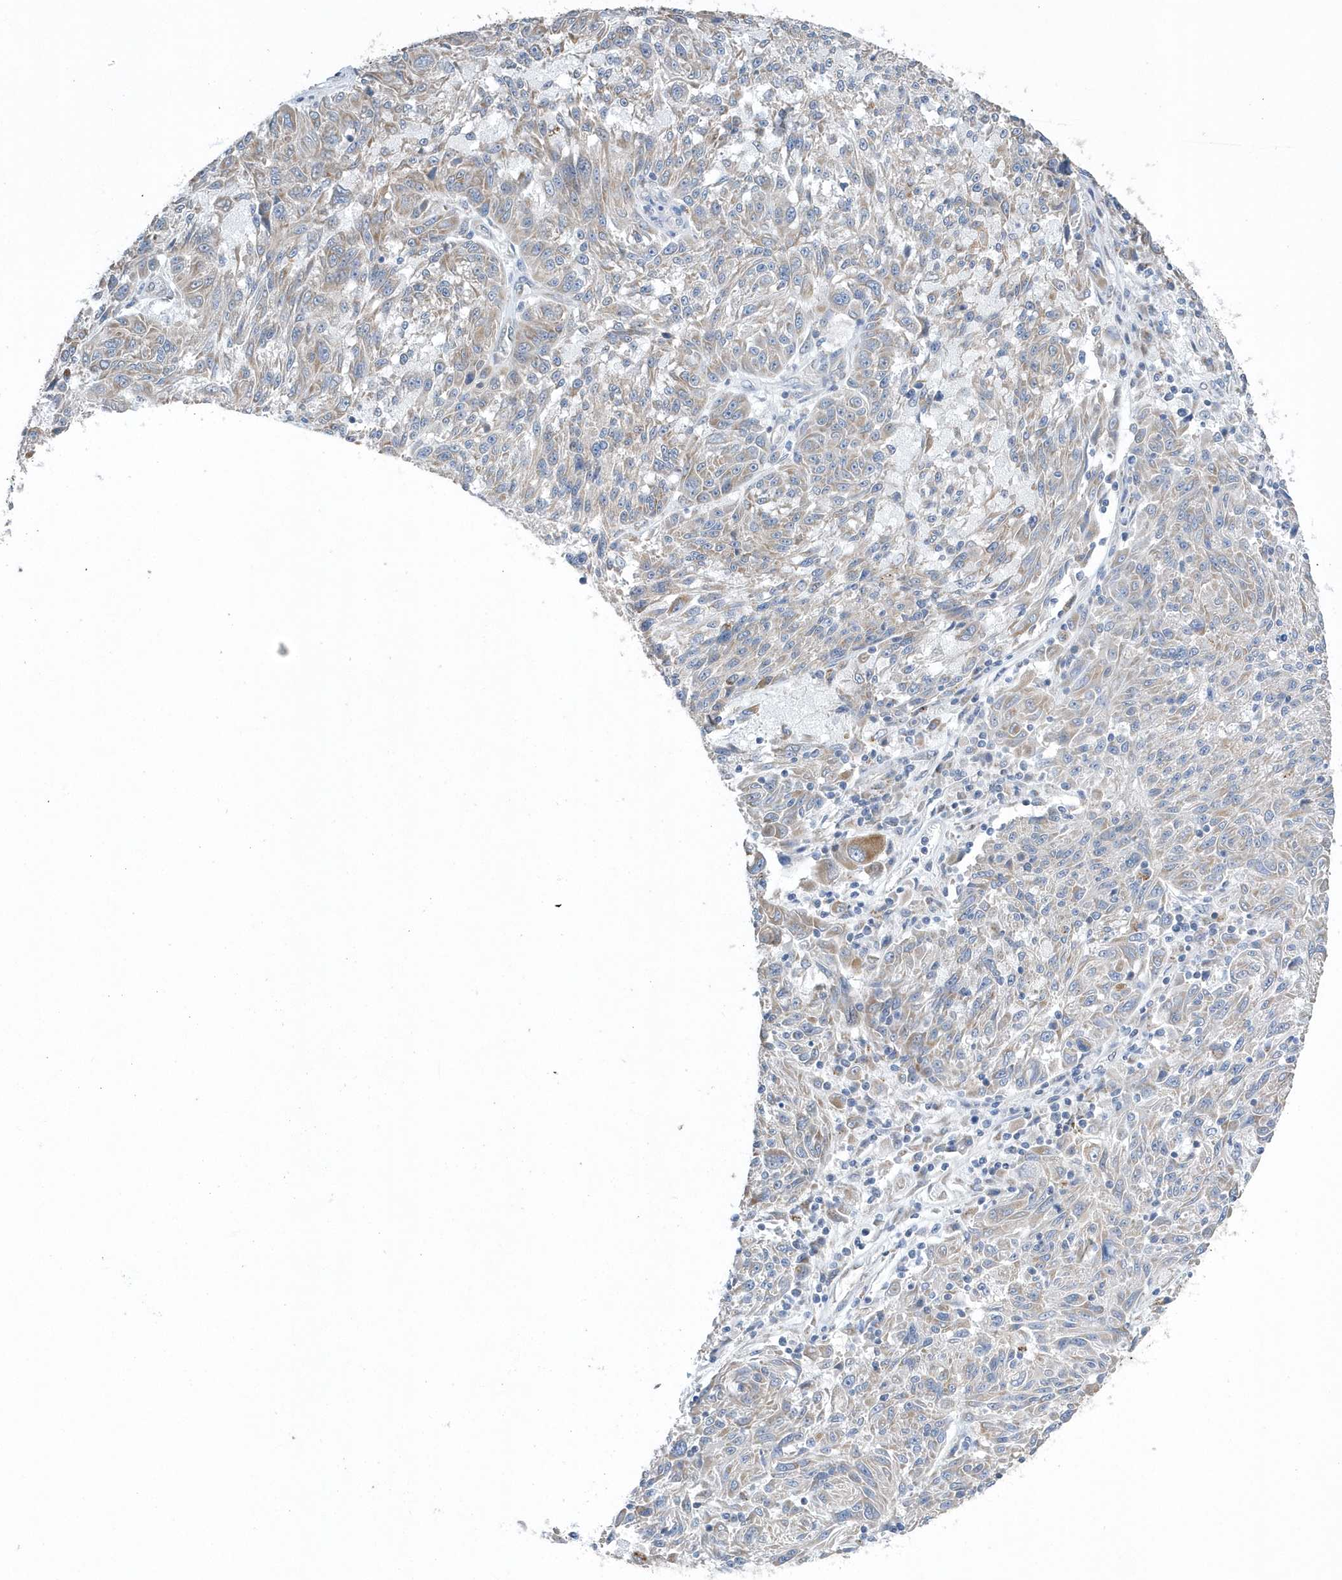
{"staining": {"intensity": "weak", "quantity": "25%-75%", "location": "cytoplasmic/membranous"}, "tissue": "melanoma", "cell_type": "Tumor cells", "image_type": "cancer", "snomed": [{"axis": "morphology", "description": "Malignant melanoma, NOS"}, {"axis": "topography", "description": "Skin"}], "caption": "Malignant melanoma stained with a brown dye shows weak cytoplasmic/membranous positive staining in approximately 25%-75% of tumor cells.", "gene": "SPATA5", "patient": {"sex": "male", "age": 53}}